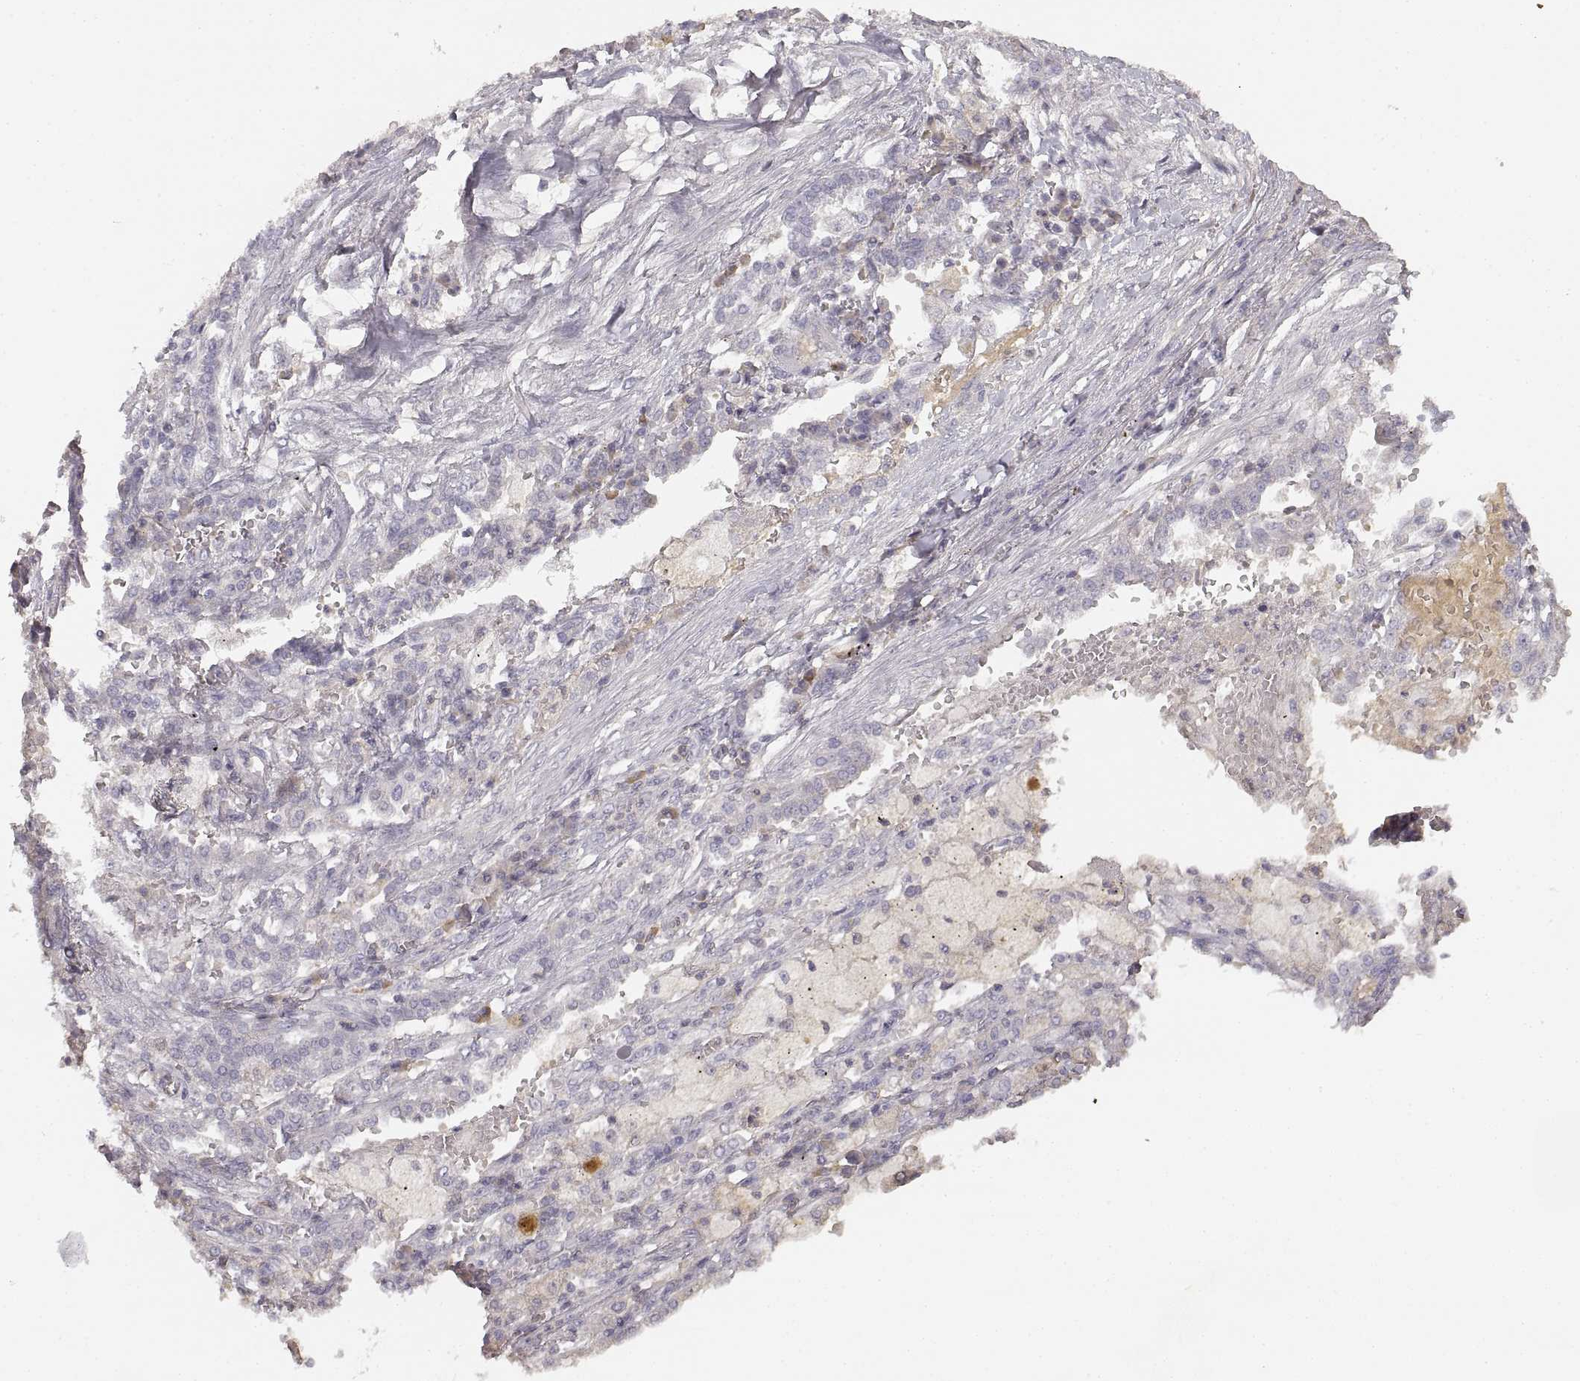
{"staining": {"intensity": "negative", "quantity": "none", "location": "none"}, "tissue": "lung cancer", "cell_type": "Tumor cells", "image_type": "cancer", "snomed": [{"axis": "morphology", "description": "Adenocarcinoma, NOS"}, {"axis": "topography", "description": "Lung"}], "caption": "Immunohistochemical staining of human adenocarcinoma (lung) displays no significant positivity in tumor cells.", "gene": "RUNDC3A", "patient": {"sex": "male", "age": 57}}